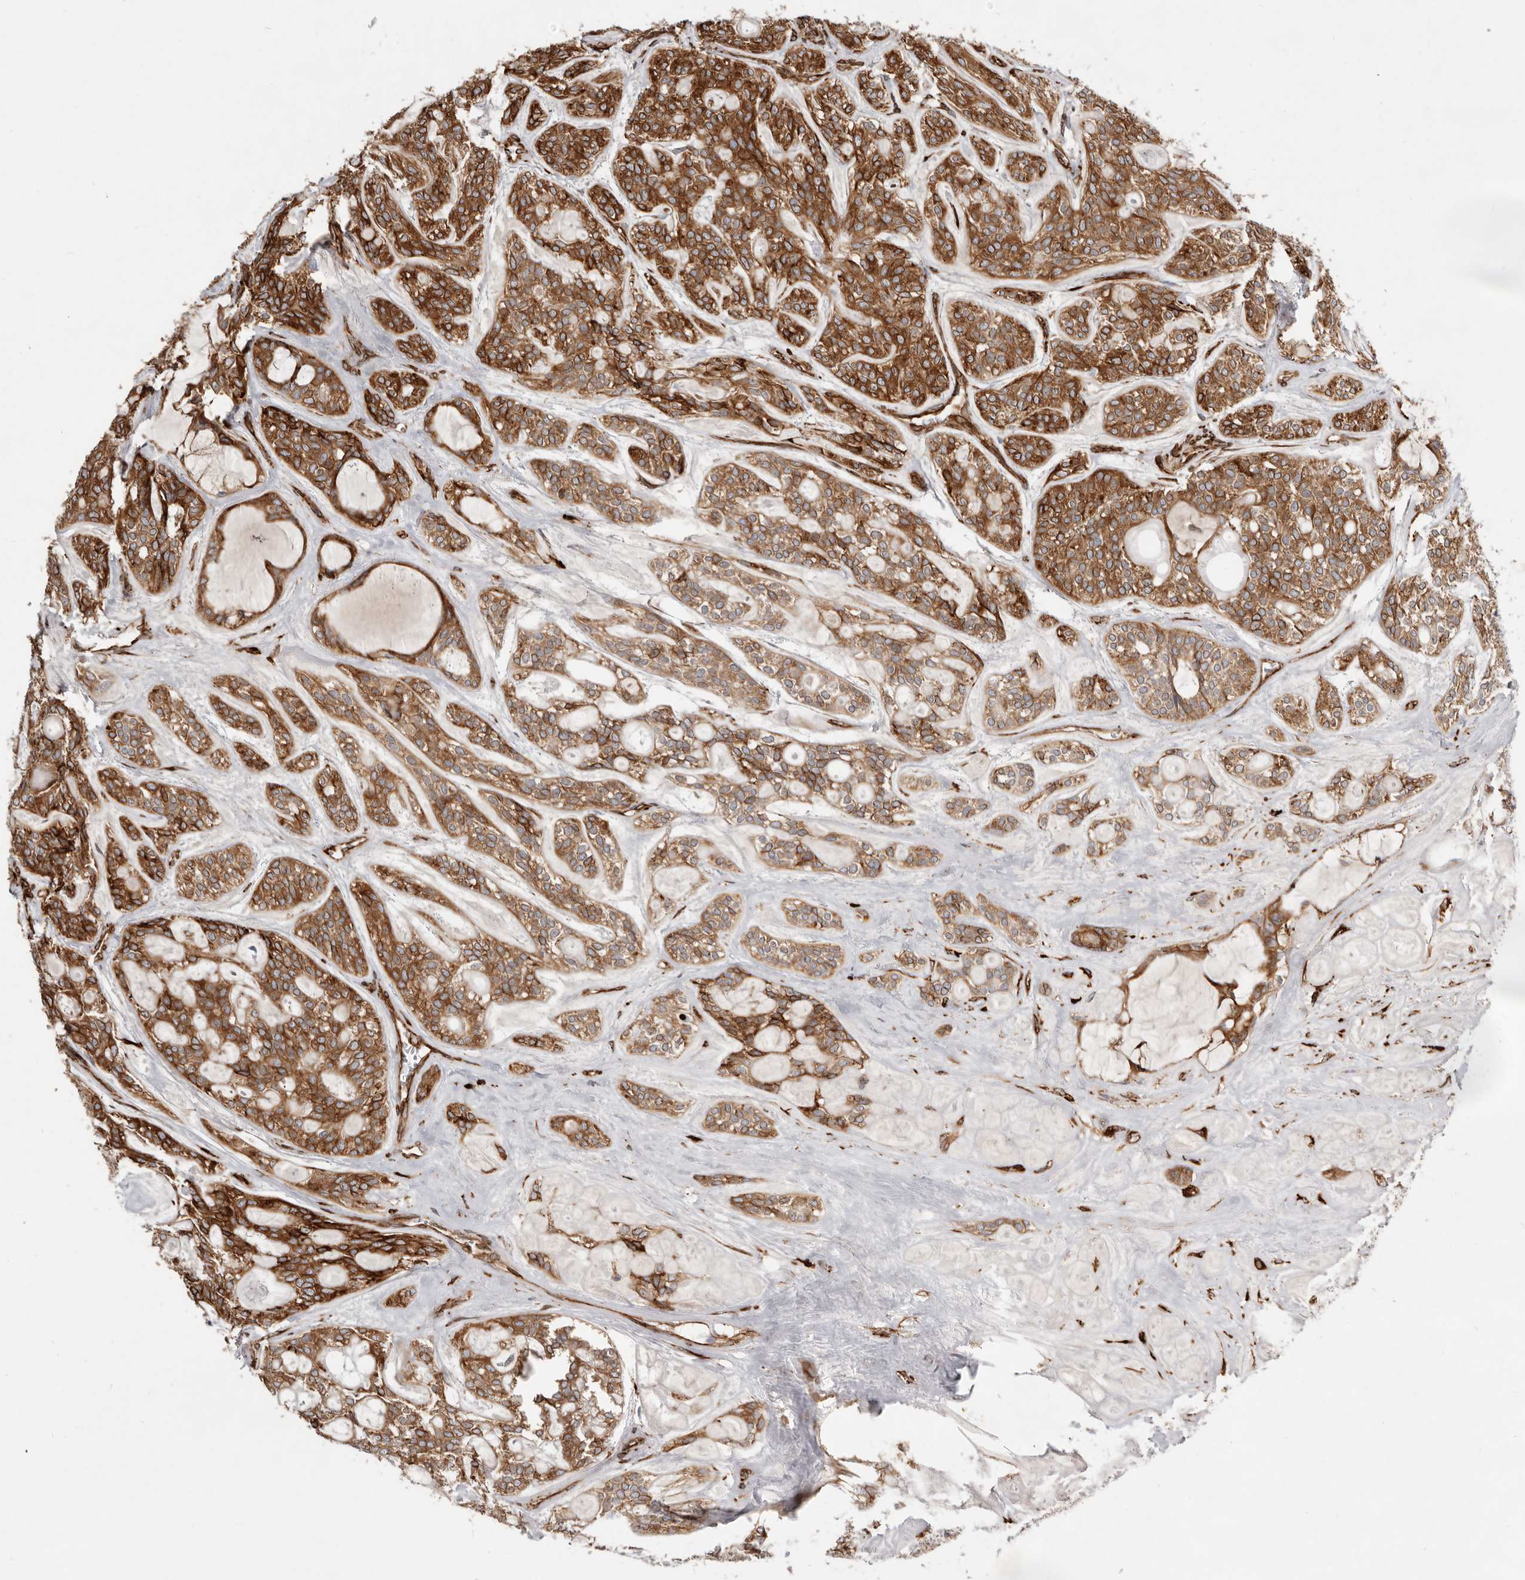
{"staining": {"intensity": "strong", "quantity": ">75%", "location": "cytoplasmic/membranous"}, "tissue": "head and neck cancer", "cell_type": "Tumor cells", "image_type": "cancer", "snomed": [{"axis": "morphology", "description": "Adenocarcinoma, NOS"}, {"axis": "topography", "description": "Head-Neck"}], "caption": "This photomicrograph demonstrates IHC staining of human head and neck cancer (adenocarcinoma), with high strong cytoplasmic/membranous staining in approximately >75% of tumor cells.", "gene": "WDTC1", "patient": {"sex": "male", "age": 66}}